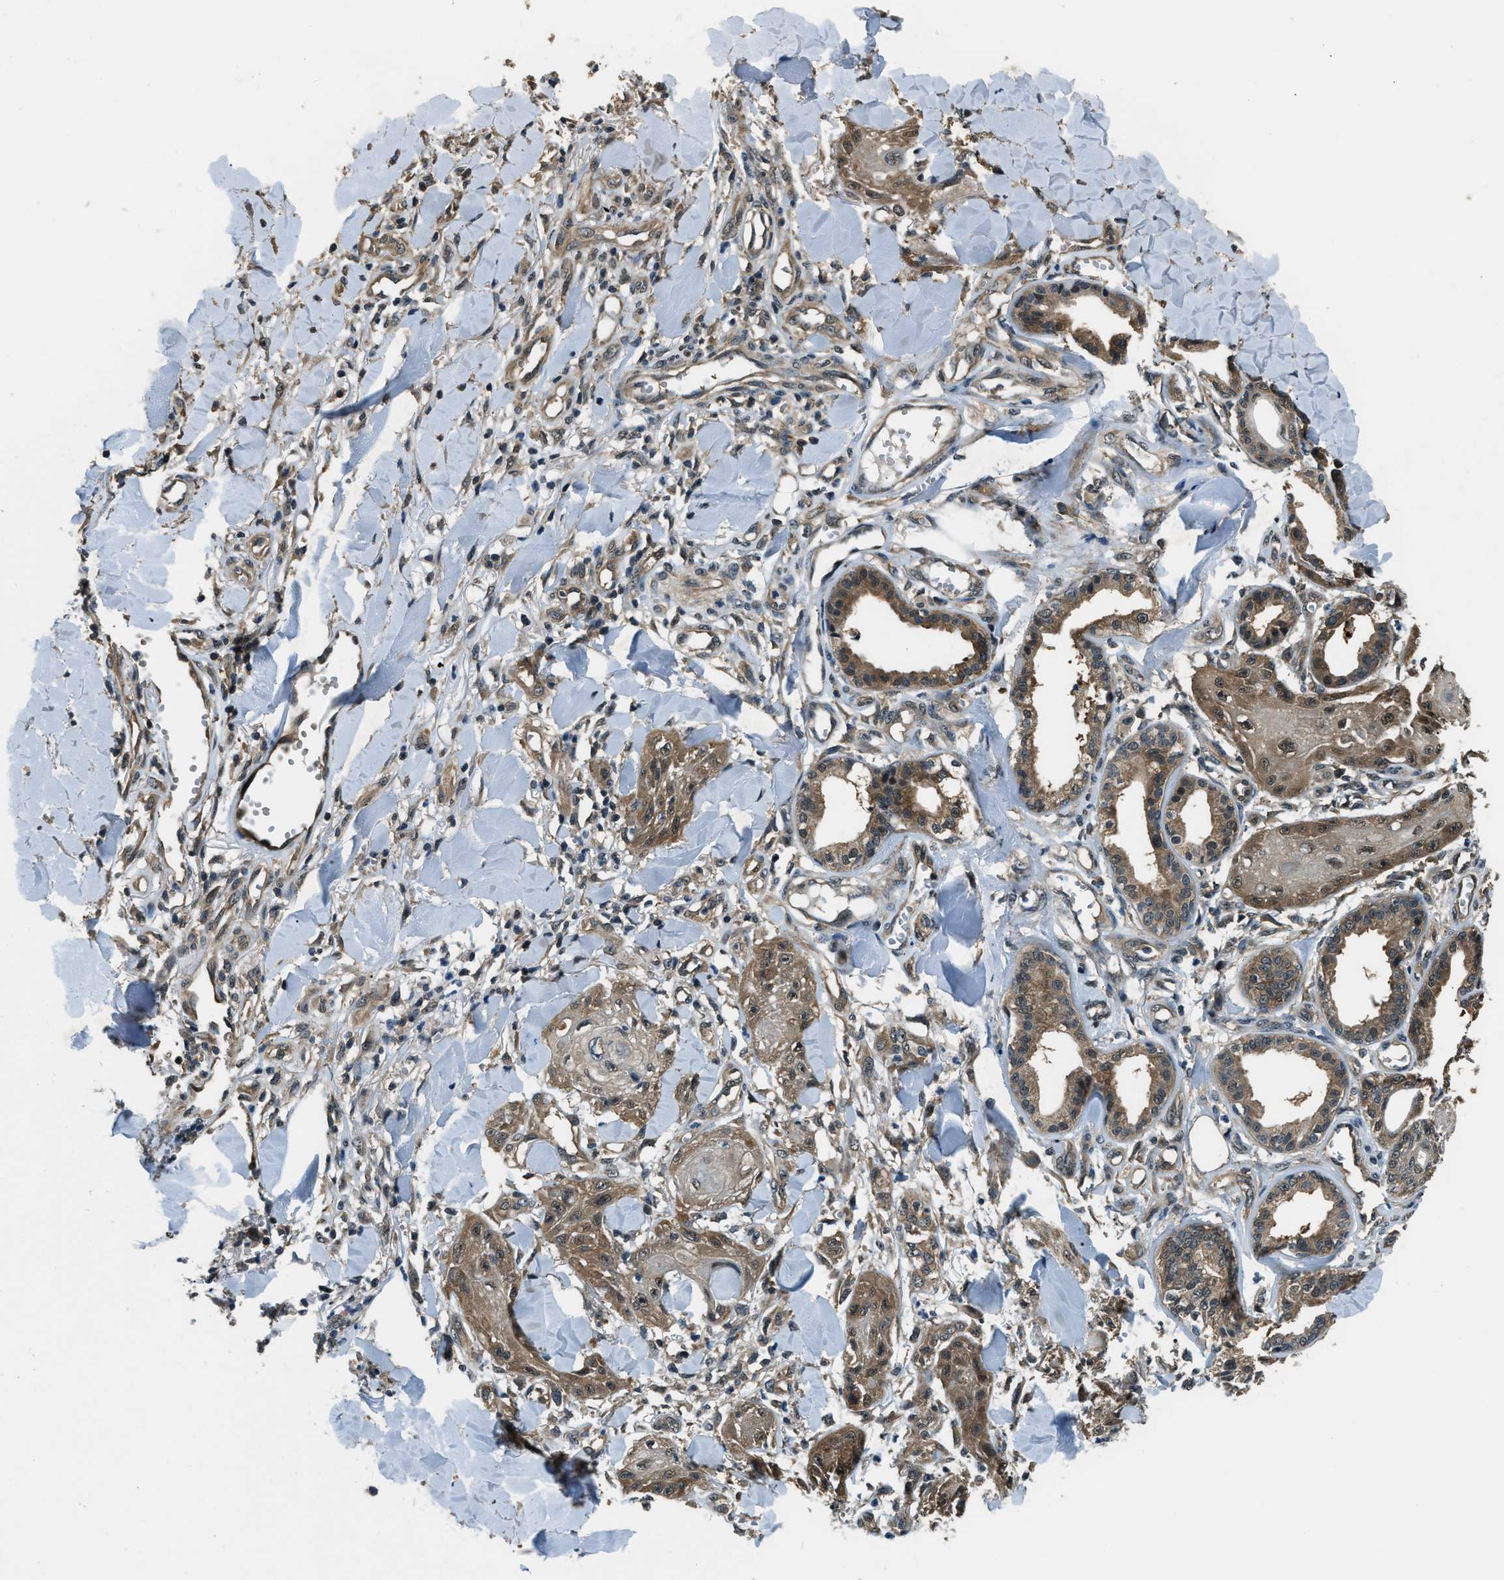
{"staining": {"intensity": "moderate", "quantity": ">75%", "location": "cytoplasmic/membranous"}, "tissue": "skin cancer", "cell_type": "Tumor cells", "image_type": "cancer", "snomed": [{"axis": "morphology", "description": "Squamous cell carcinoma, NOS"}, {"axis": "topography", "description": "Skin"}], "caption": "Protein expression analysis of human skin squamous cell carcinoma reveals moderate cytoplasmic/membranous expression in approximately >75% of tumor cells. (IHC, brightfield microscopy, high magnification).", "gene": "NUDCD3", "patient": {"sex": "male", "age": 74}}